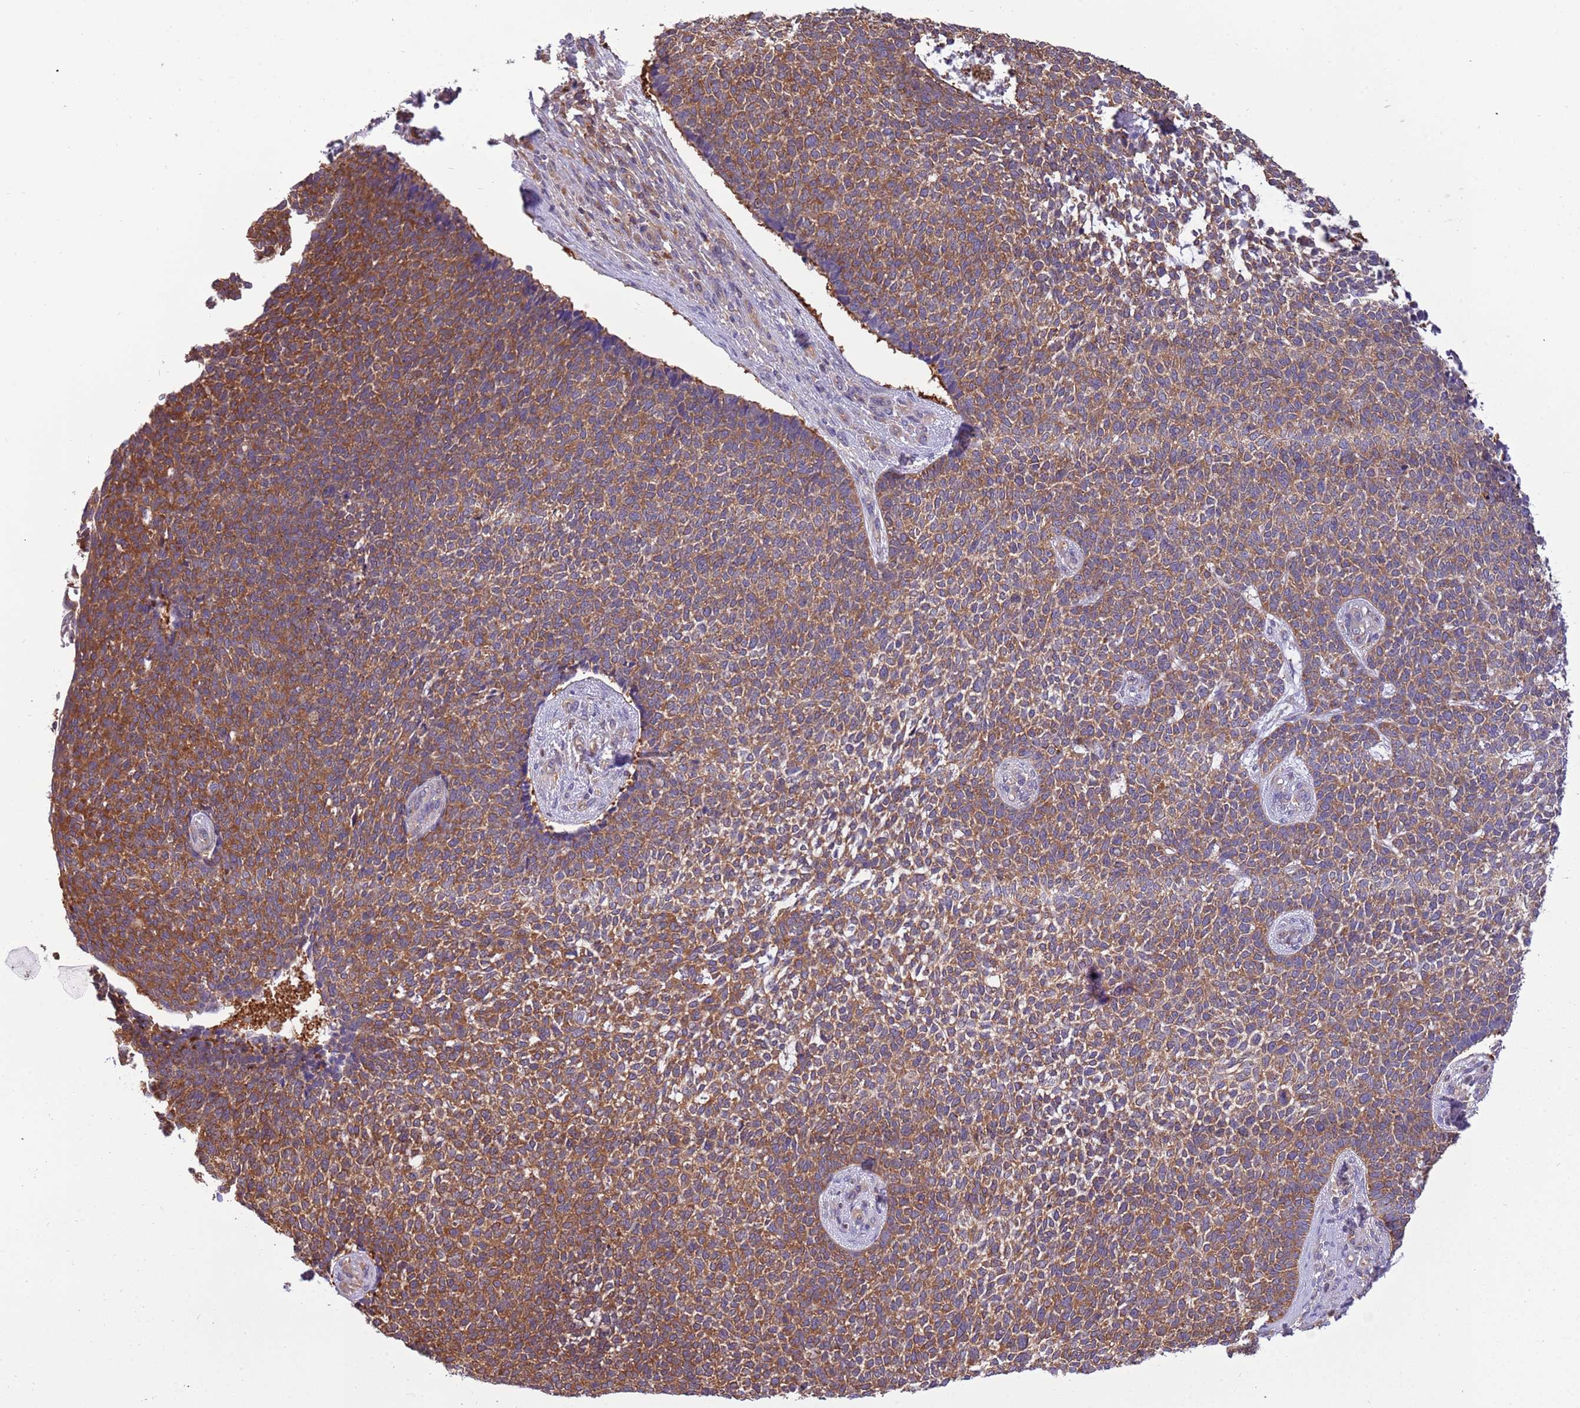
{"staining": {"intensity": "strong", "quantity": ">75%", "location": "cytoplasmic/membranous"}, "tissue": "skin cancer", "cell_type": "Tumor cells", "image_type": "cancer", "snomed": [{"axis": "morphology", "description": "Basal cell carcinoma"}, {"axis": "topography", "description": "Skin"}], "caption": "IHC (DAB (3,3'-diaminobenzidine)) staining of human basal cell carcinoma (skin) exhibits strong cytoplasmic/membranous protein expression in about >75% of tumor cells. (IHC, brightfield microscopy, high magnification).", "gene": "STIP1", "patient": {"sex": "female", "age": 84}}